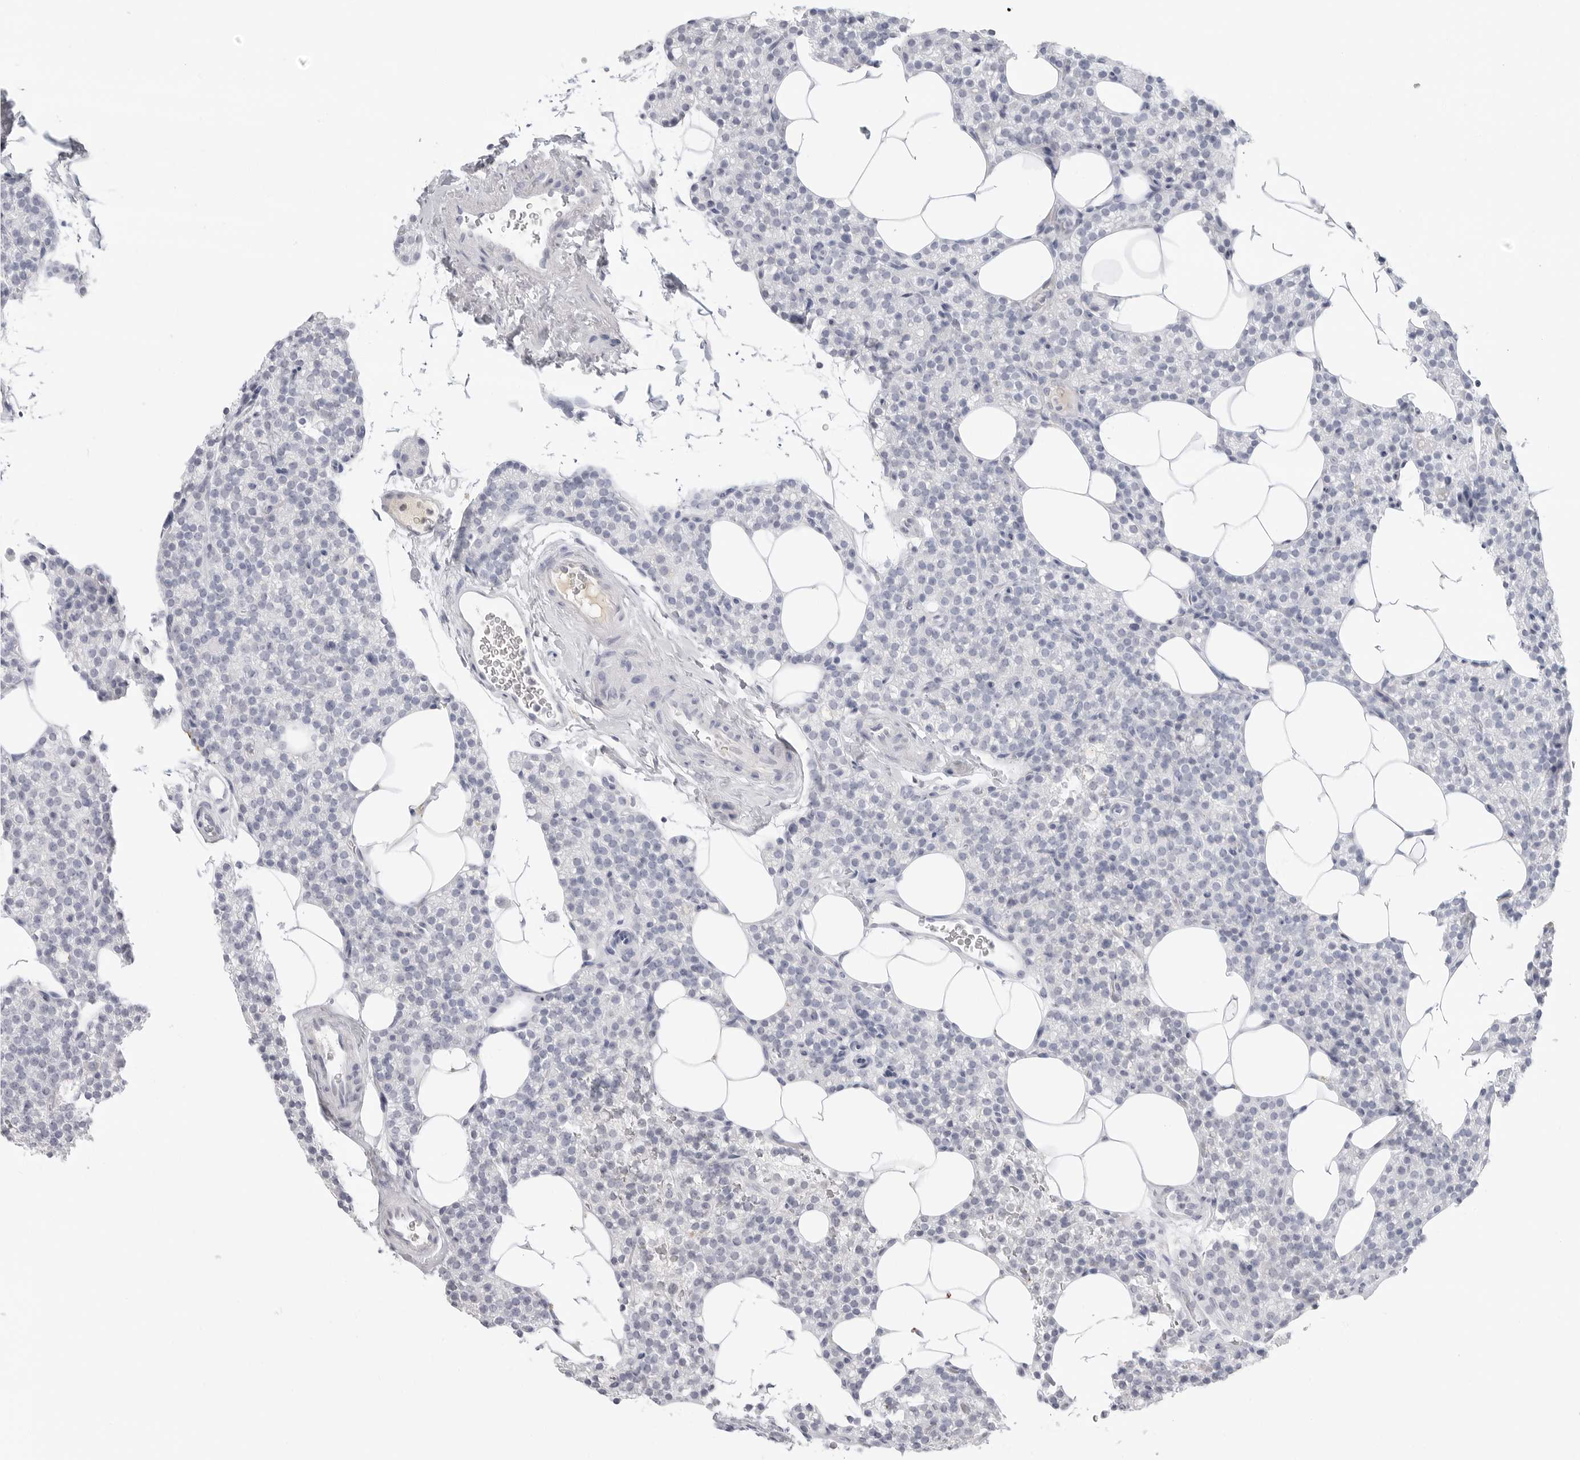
{"staining": {"intensity": "negative", "quantity": "none", "location": "none"}, "tissue": "parathyroid gland", "cell_type": "Glandular cells", "image_type": "normal", "snomed": [{"axis": "morphology", "description": "Normal tissue, NOS"}, {"axis": "topography", "description": "Parathyroid gland"}], "caption": "Immunohistochemistry of normal parathyroid gland demonstrates no expression in glandular cells. (Immunohistochemistry (ihc), brightfield microscopy, high magnification).", "gene": "AMPD1", "patient": {"sex": "female", "age": 56}}